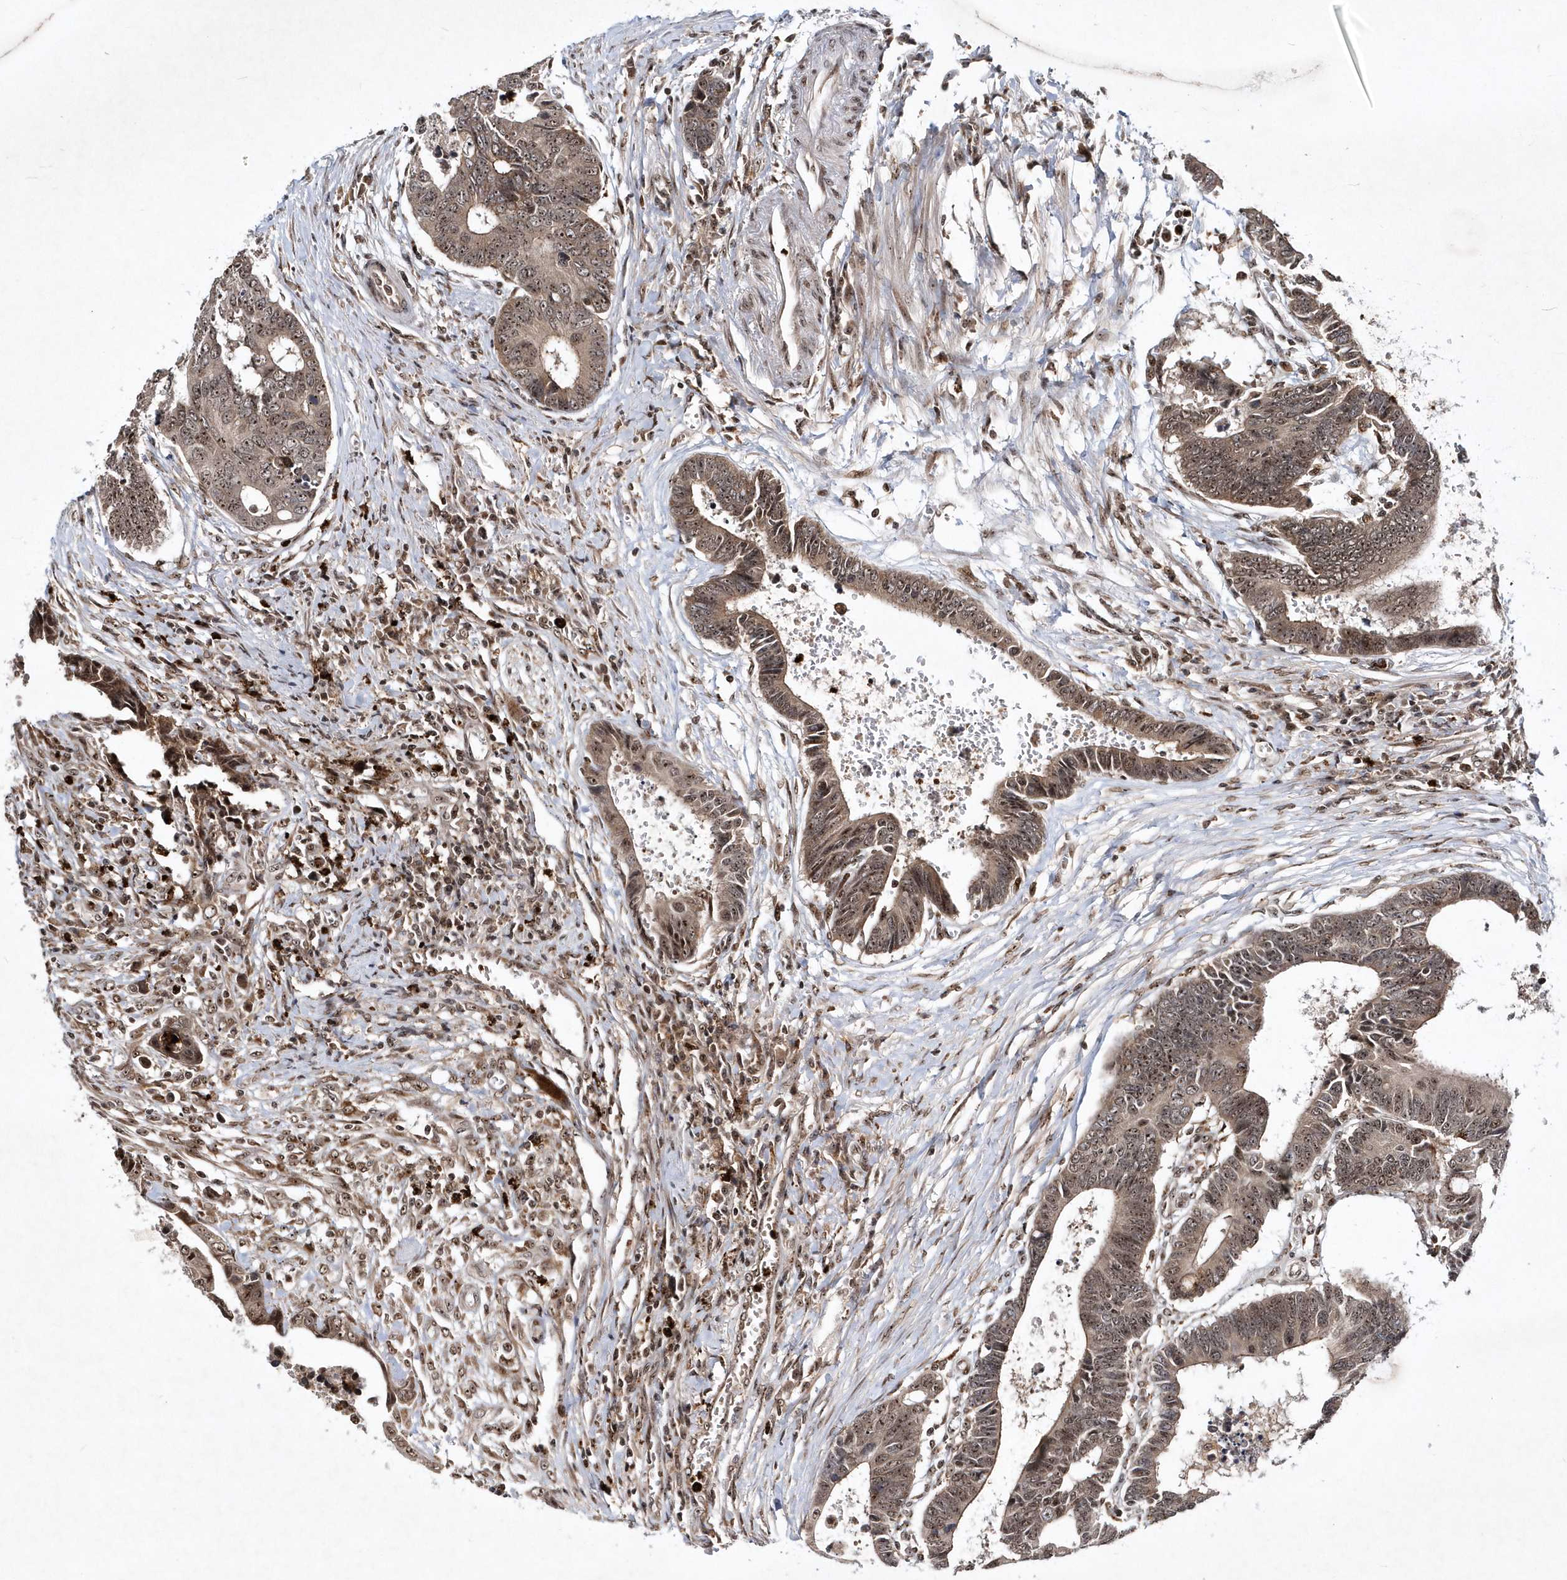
{"staining": {"intensity": "moderate", "quantity": "25%-75%", "location": "cytoplasmic/membranous,nuclear"}, "tissue": "colorectal cancer", "cell_type": "Tumor cells", "image_type": "cancer", "snomed": [{"axis": "morphology", "description": "Adenocarcinoma, NOS"}, {"axis": "topography", "description": "Rectum"}], "caption": "Adenocarcinoma (colorectal) stained with immunohistochemistry (IHC) exhibits moderate cytoplasmic/membranous and nuclear expression in about 25%-75% of tumor cells.", "gene": "SOWAHB", "patient": {"sex": "male", "age": 84}}